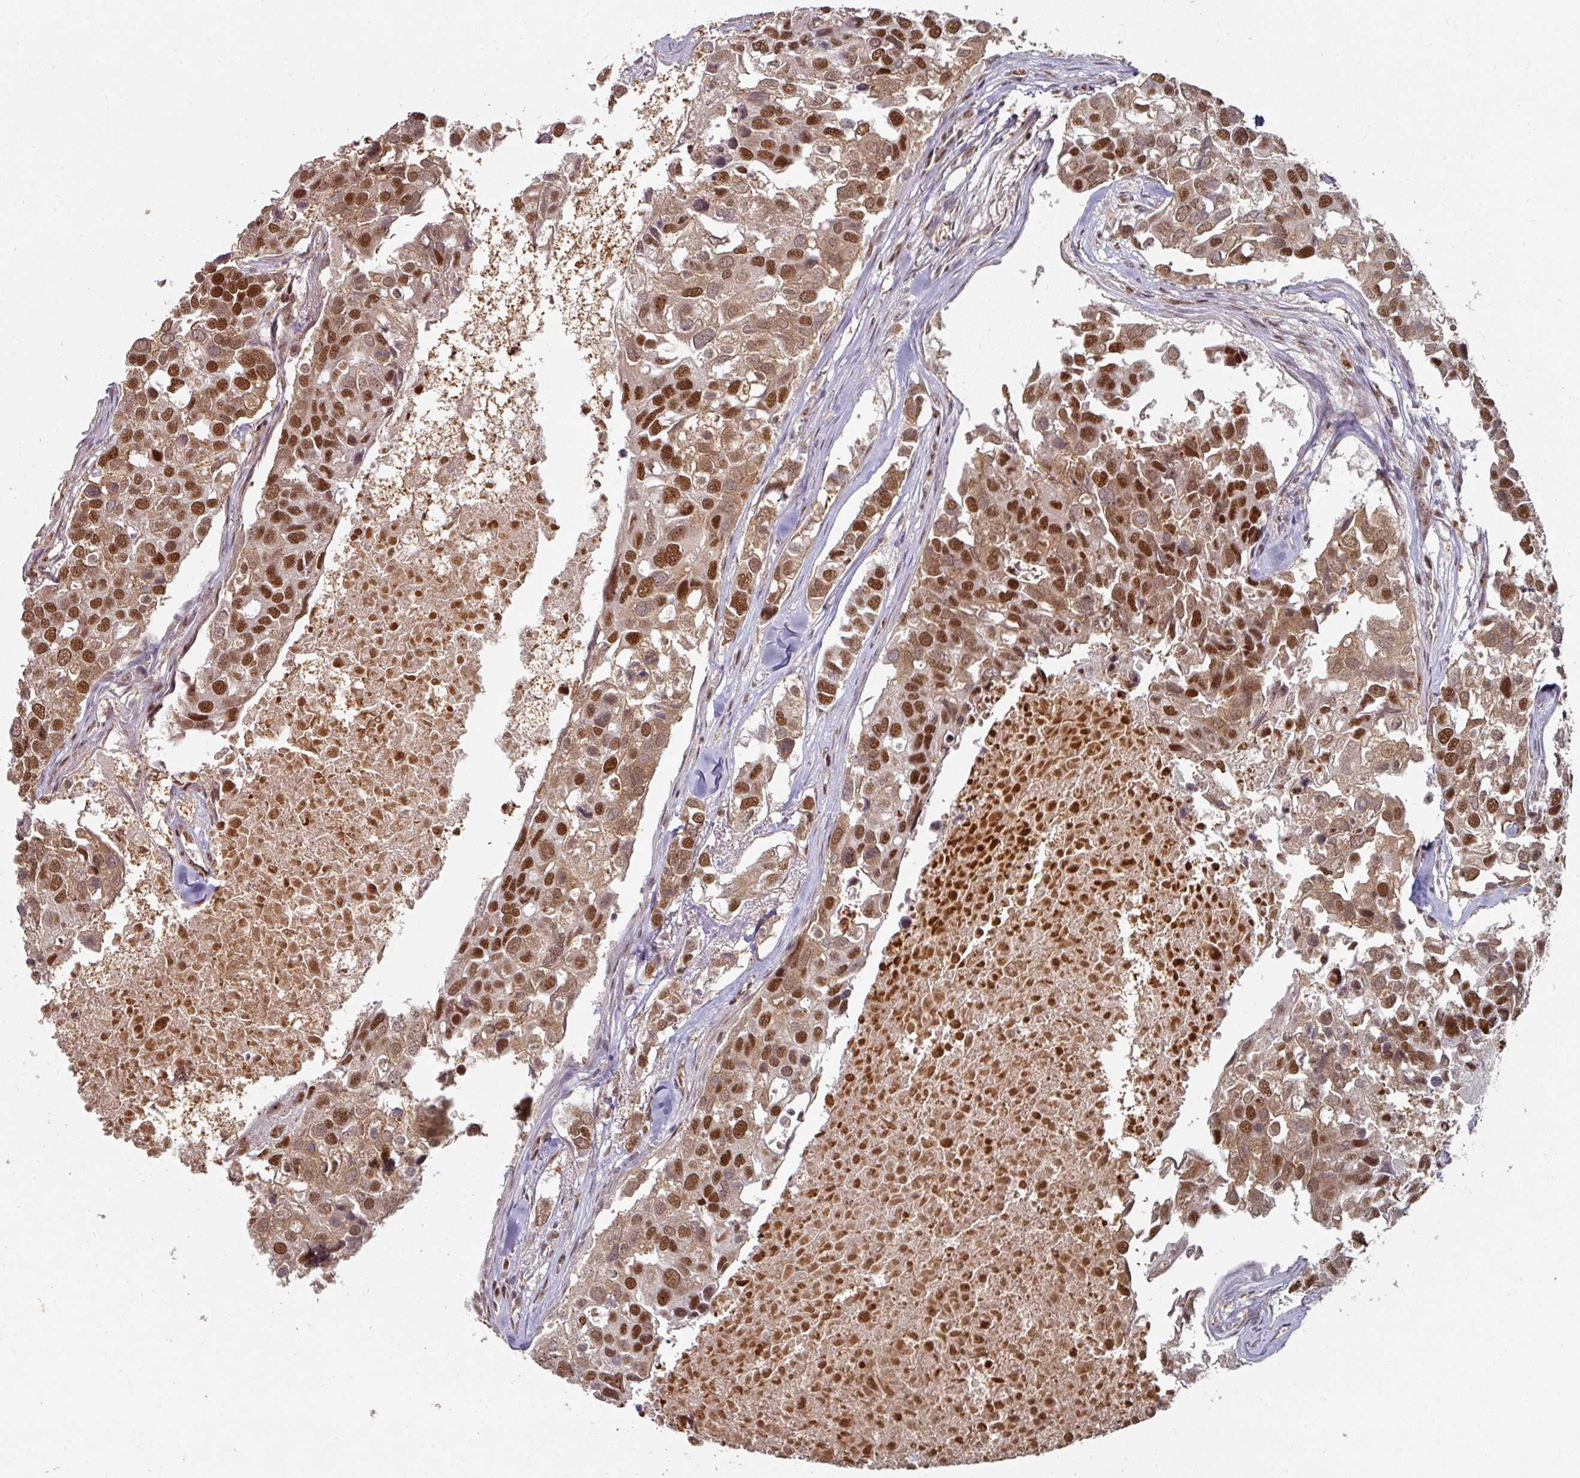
{"staining": {"intensity": "strong", "quantity": ">75%", "location": "cytoplasmic/membranous,nuclear"}, "tissue": "breast cancer", "cell_type": "Tumor cells", "image_type": "cancer", "snomed": [{"axis": "morphology", "description": "Duct carcinoma"}, {"axis": "topography", "description": "Breast"}], "caption": "Breast cancer (intraductal carcinoma) tissue displays strong cytoplasmic/membranous and nuclear expression in about >75% of tumor cells, visualized by immunohistochemistry.", "gene": "MEPCE", "patient": {"sex": "female", "age": 83}}